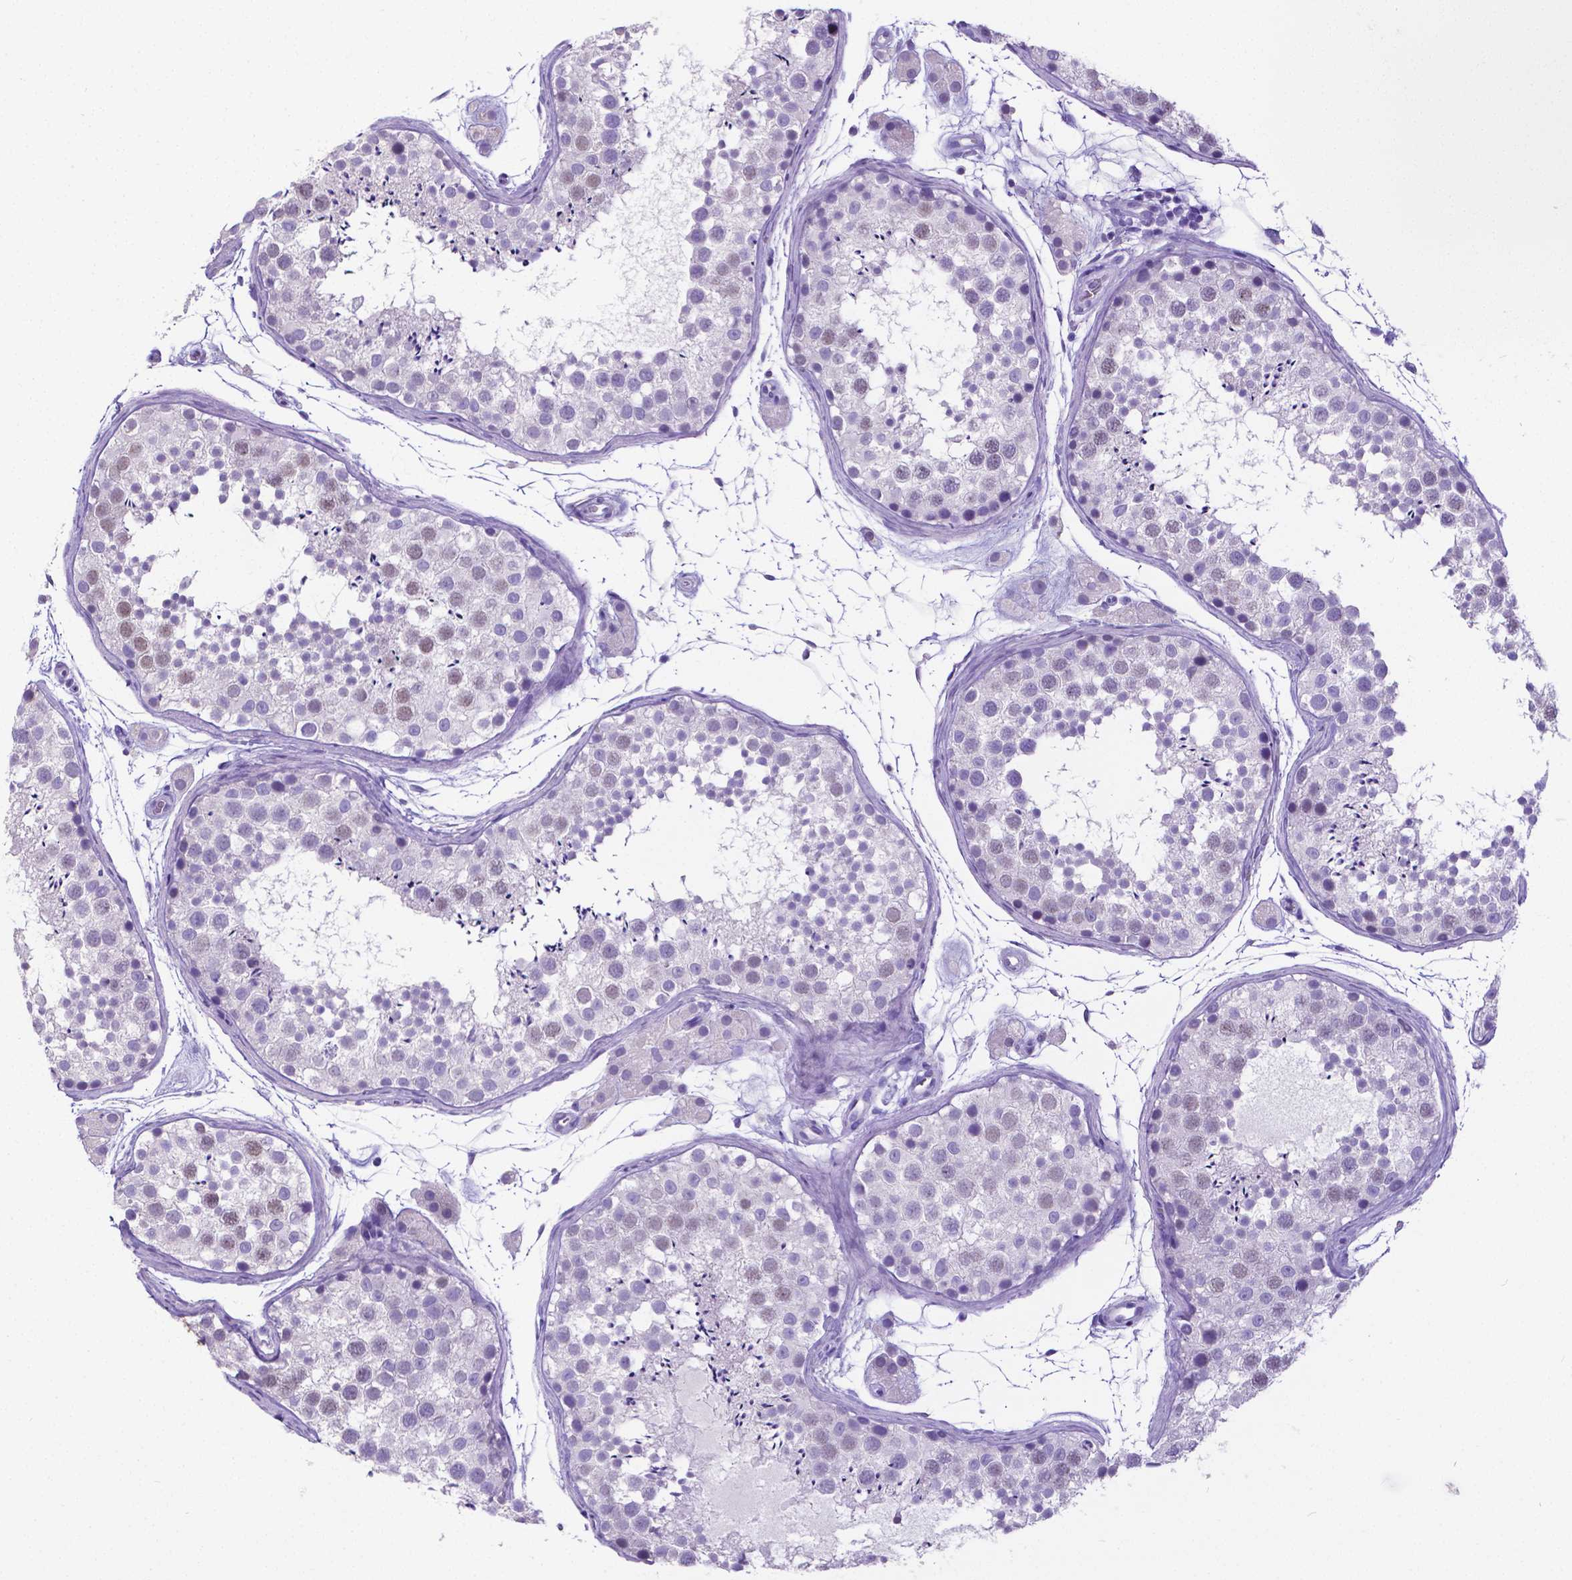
{"staining": {"intensity": "weak", "quantity": "<25%", "location": "nuclear"}, "tissue": "testis", "cell_type": "Cells in seminiferous ducts", "image_type": "normal", "snomed": [{"axis": "morphology", "description": "Normal tissue, NOS"}, {"axis": "topography", "description": "Testis"}], "caption": "Benign testis was stained to show a protein in brown. There is no significant positivity in cells in seminiferous ducts. The staining is performed using DAB brown chromogen with nuclei counter-stained in using hematoxylin.", "gene": "SATB2", "patient": {"sex": "male", "age": 41}}